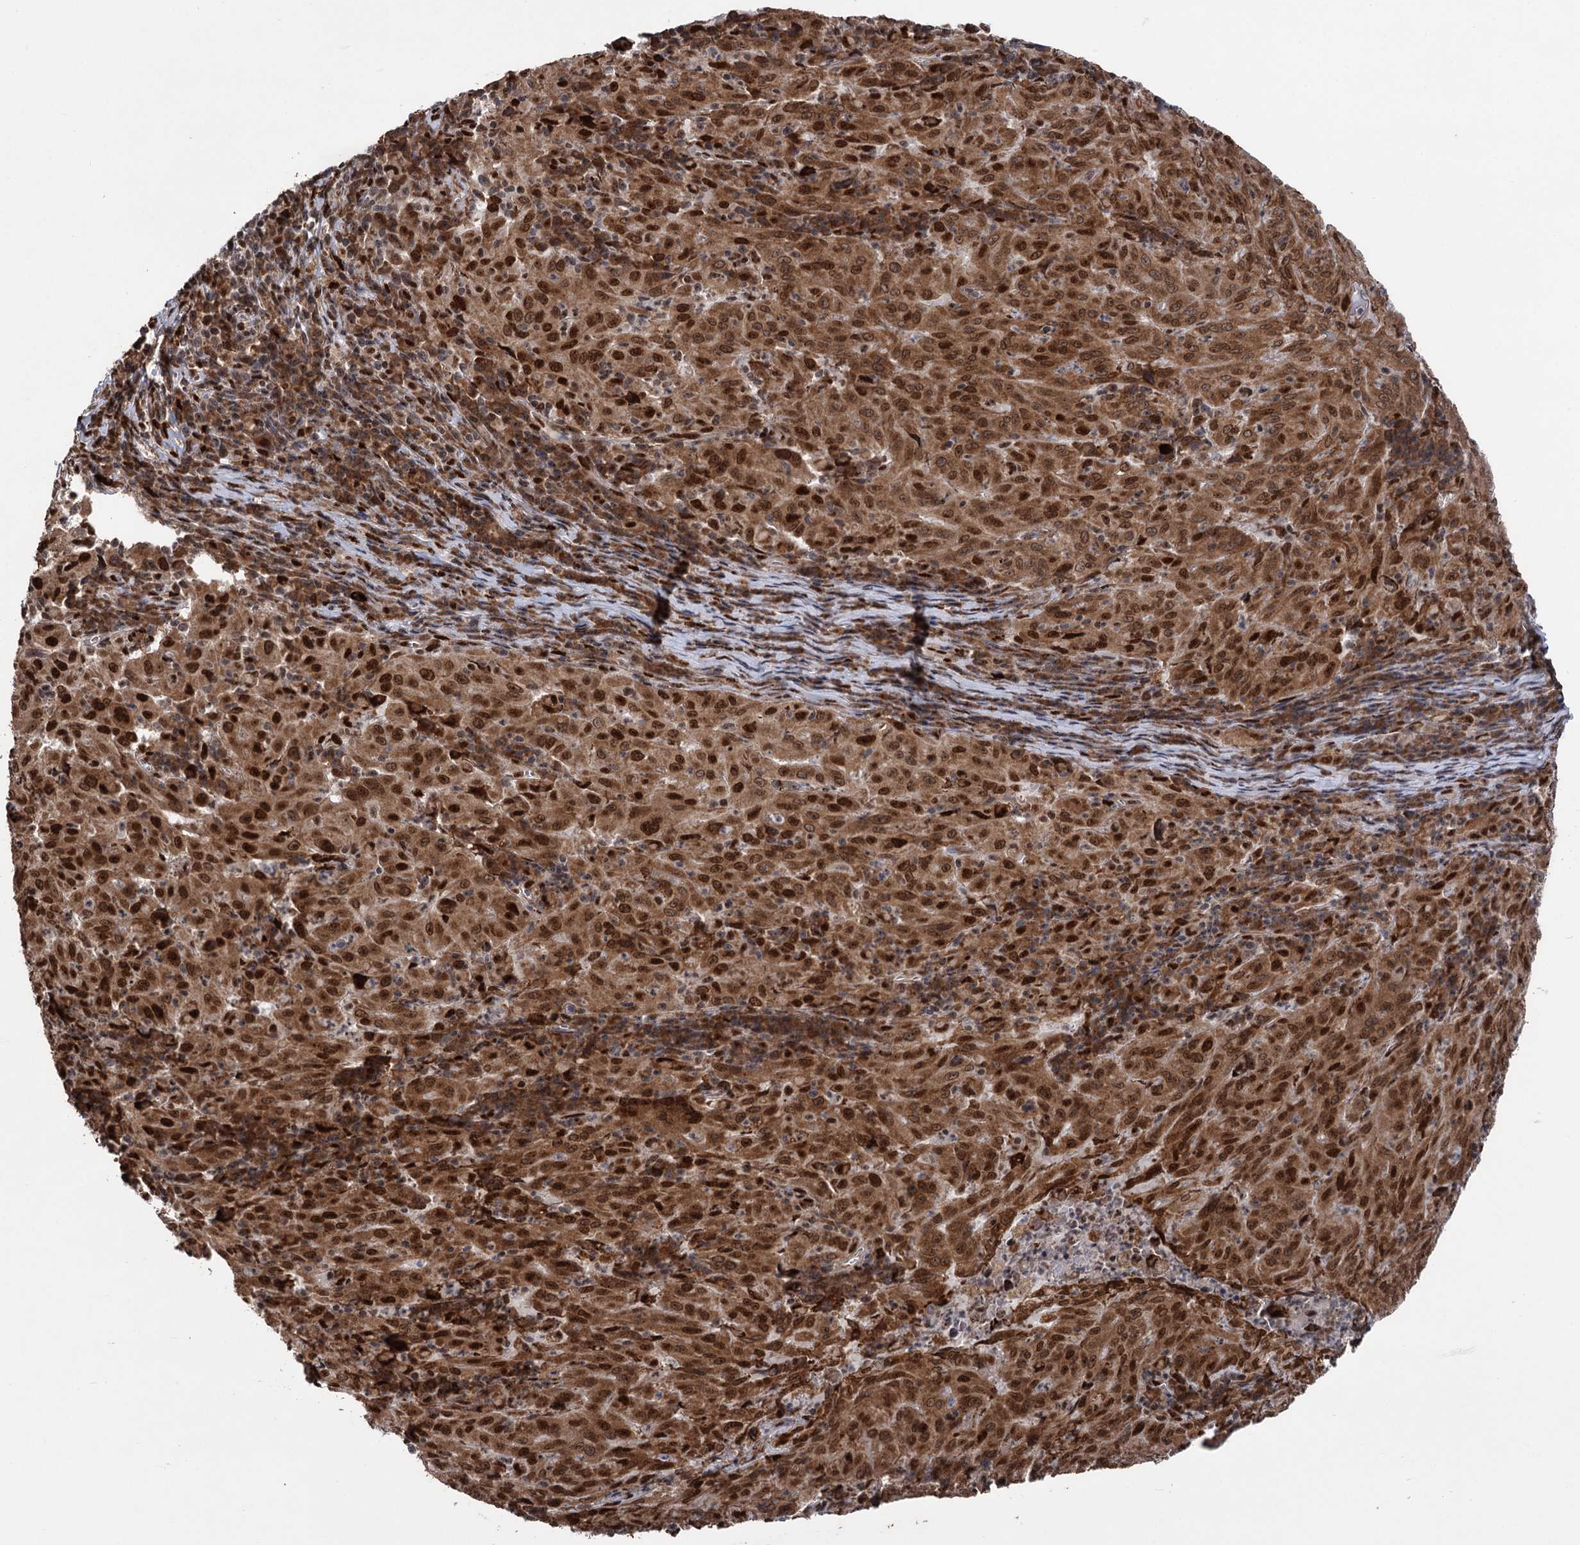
{"staining": {"intensity": "strong", "quantity": ">75%", "location": "cytoplasmic/membranous,nuclear"}, "tissue": "pancreatic cancer", "cell_type": "Tumor cells", "image_type": "cancer", "snomed": [{"axis": "morphology", "description": "Adenocarcinoma, NOS"}, {"axis": "topography", "description": "Pancreas"}], "caption": "This is an image of immunohistochemistry staining of adenocarcinoma (pancreatic), which shows strong staining in the cytoplasmic/membranous and nuclear of tumor cells.", "gene": "MESD", "patient": {"sex": "male", "age": 63}}